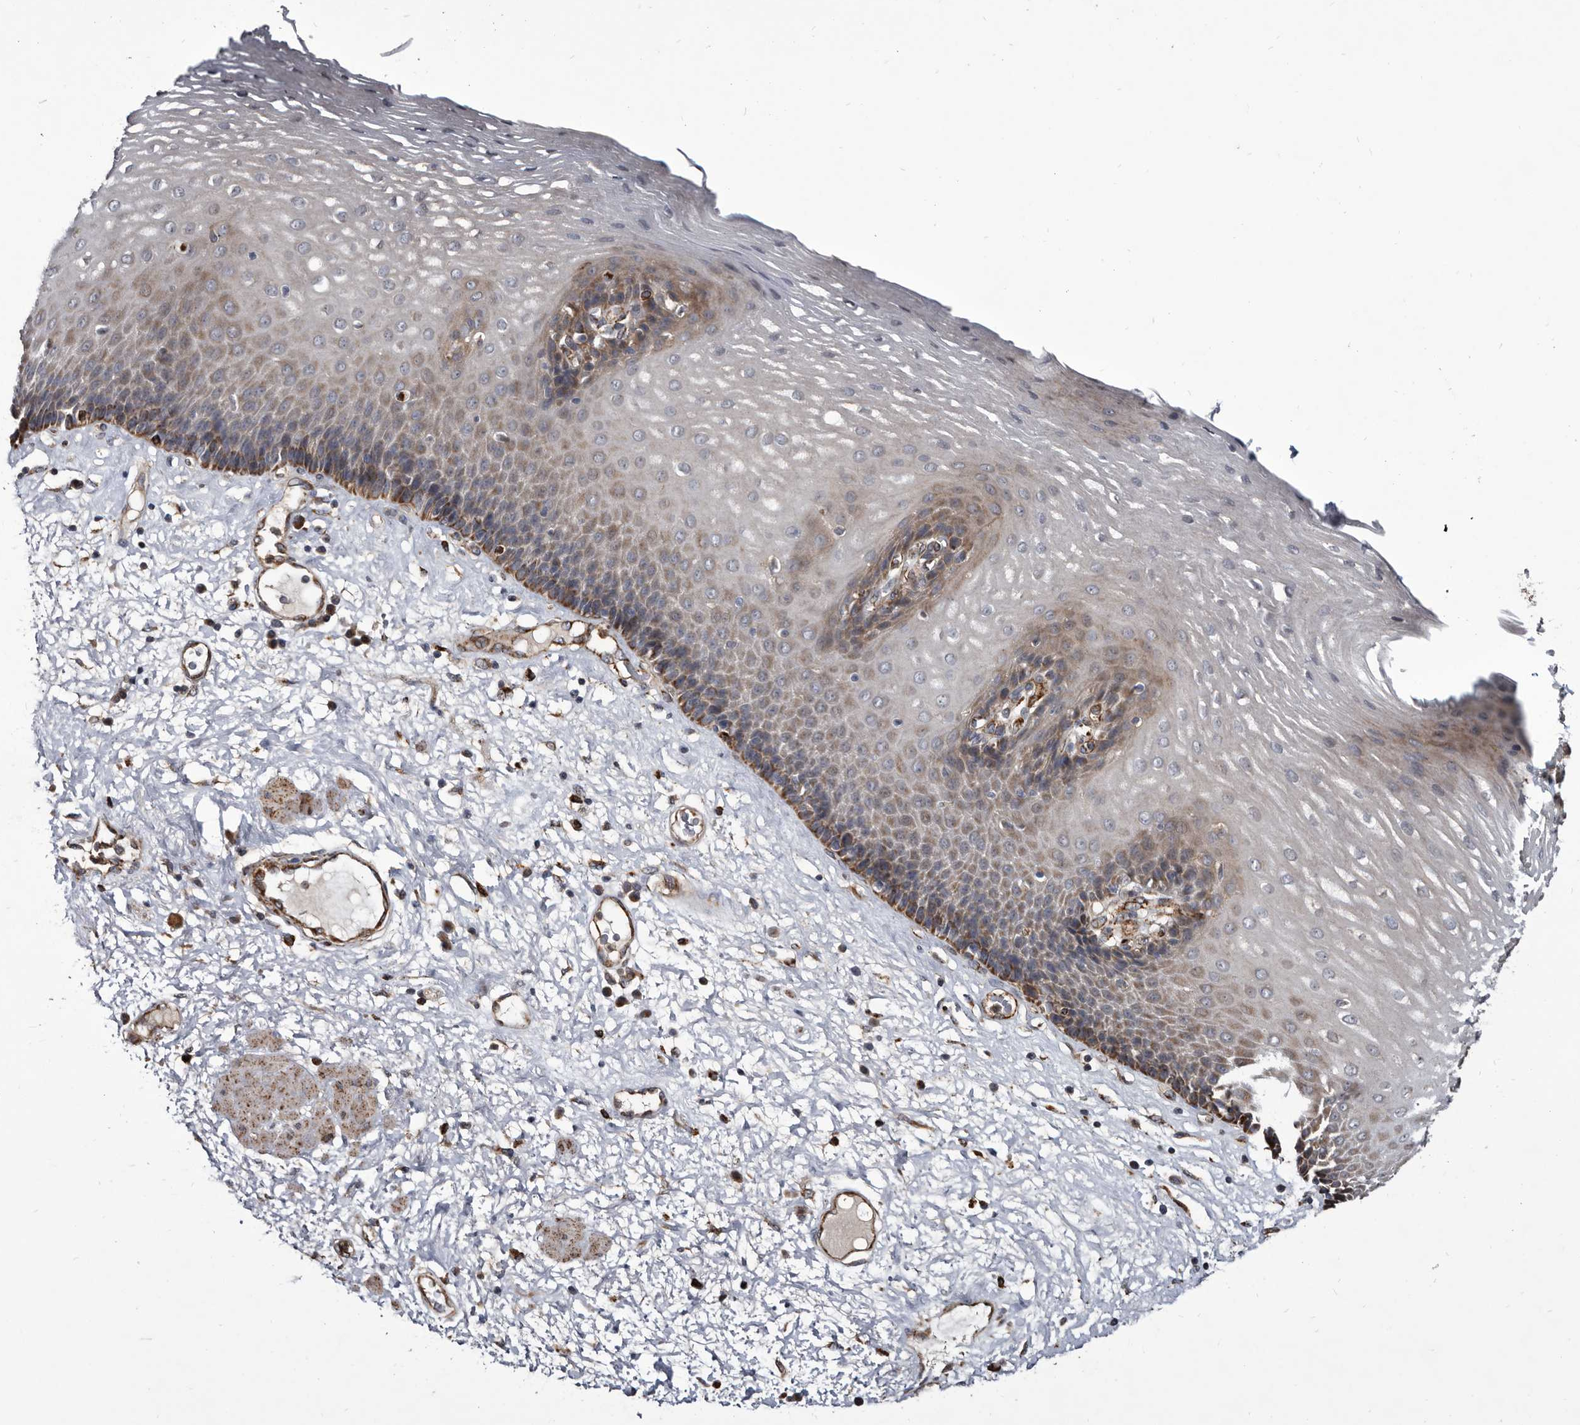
{"staining": {"intensity": "moderate", "quantity": "<25%", "location": "cytoplasmic/membranous"}, "tissue": "esophagus", "cell_type": "Squamous epithelial cells", "image_type": "normal", "snomed": [{"axis": "morphology", "description": "Normal tissue, NOS"}, {"axis": "morphology", "description": "Adenocarcinoma, NOS"}, {"axis": "topography", "description": "Esophagus"}], "caption": "This micrograph displays IHC staining of benign esophagus, with low moderate cytoplasmic/membranous staining in about <25% of squamous epithelial cells.", "gene": "CTSA", "patient": {"sex": "male", "age": 62}}